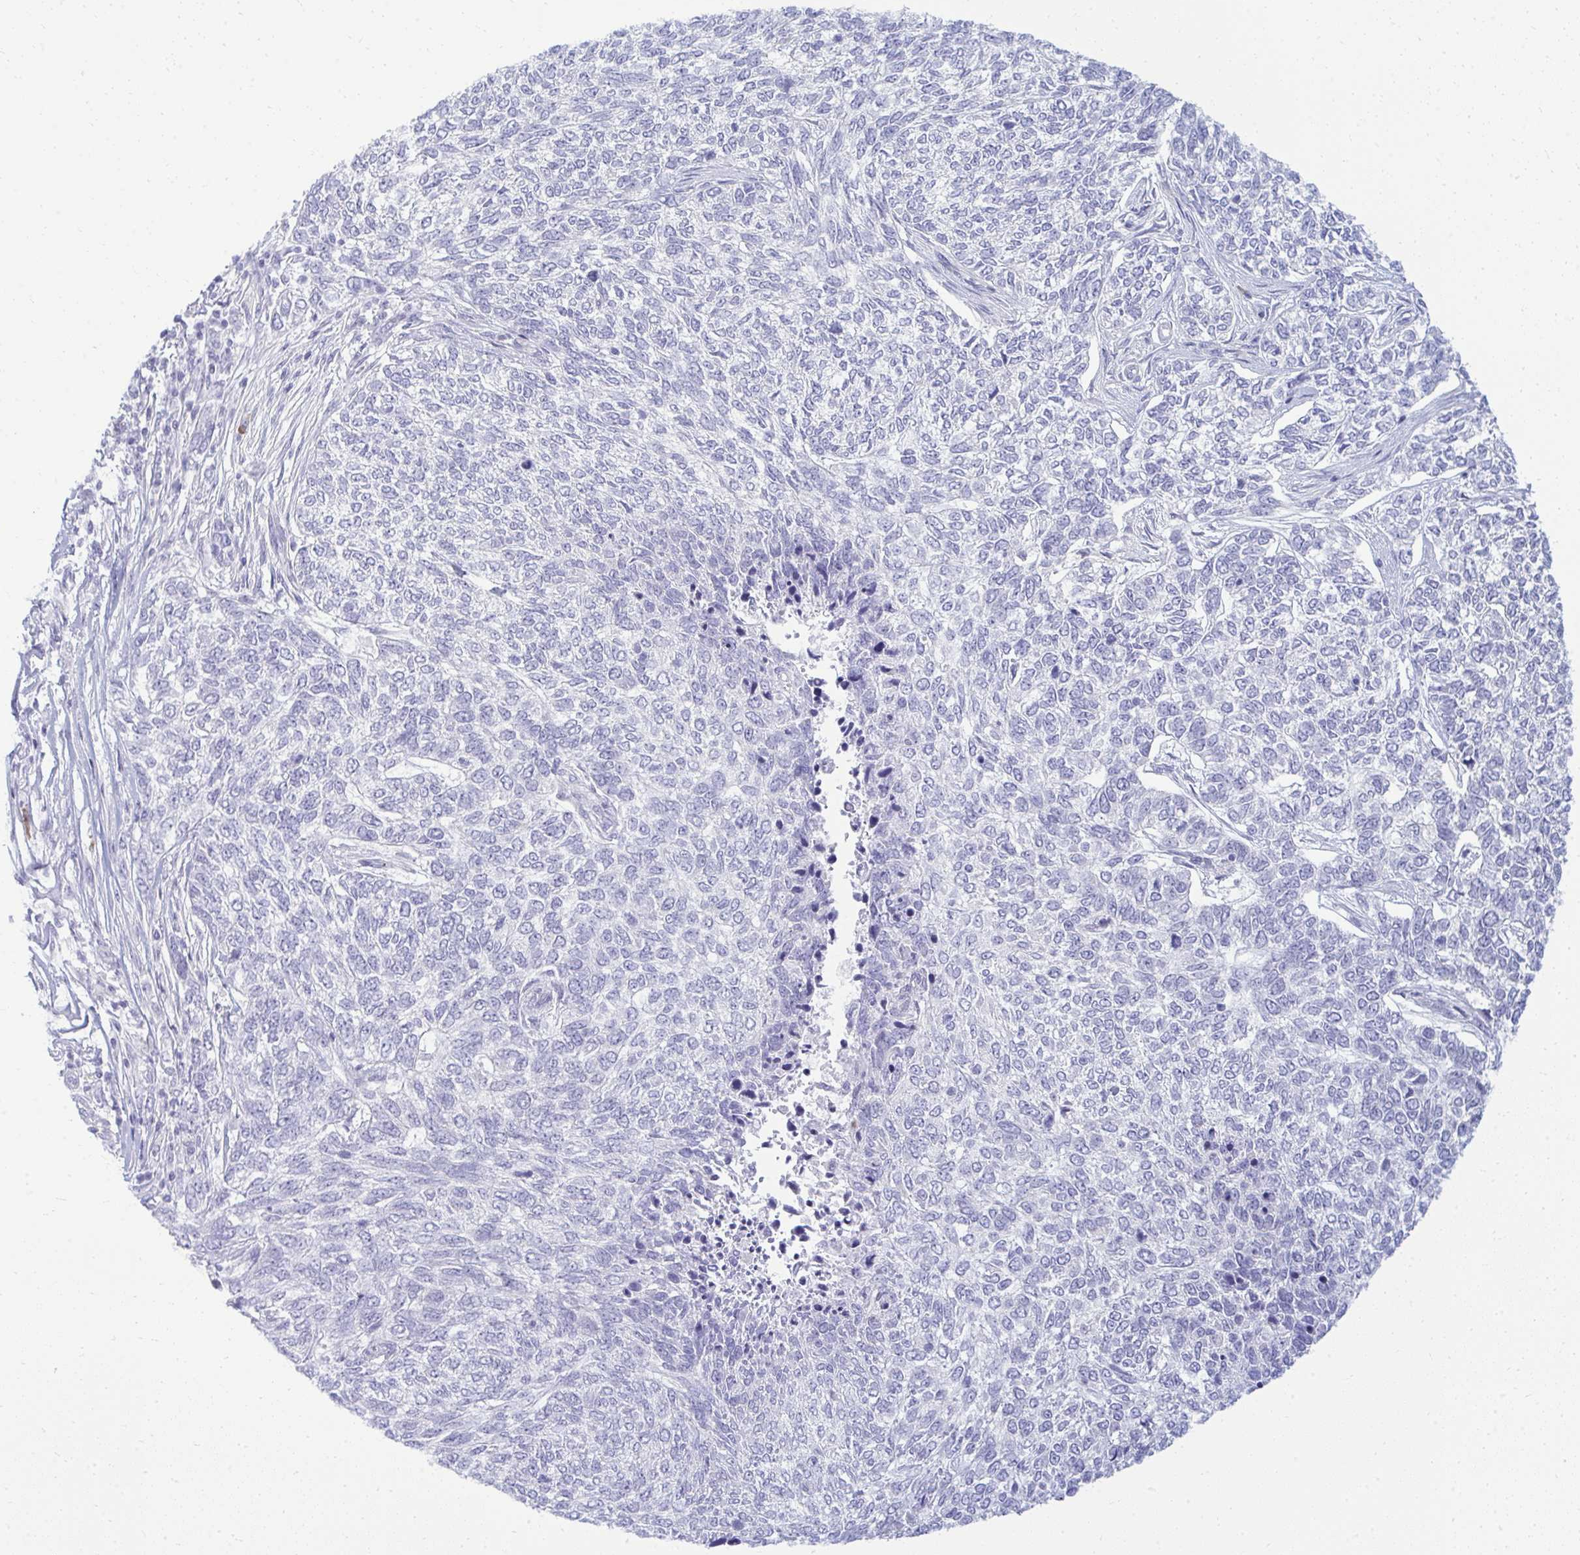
{"staining": {"intensity": "negative", "quantity": "none", "location": "none"}, "tissue": "skin cancer", "cell_type": "Tumor cells", "image_type": "cancer", "snomed": [{"axis": "morphology", "description": "Basal cell carcinoma"}, {"axis": "topography", "description": "Skin"}], "caption": "Immunohistochemical staining of human skin cancer reveals no significant staining in tumor cells.", "gene": "TSPEAR", "patient": {"sex": "female", "age": 65}}